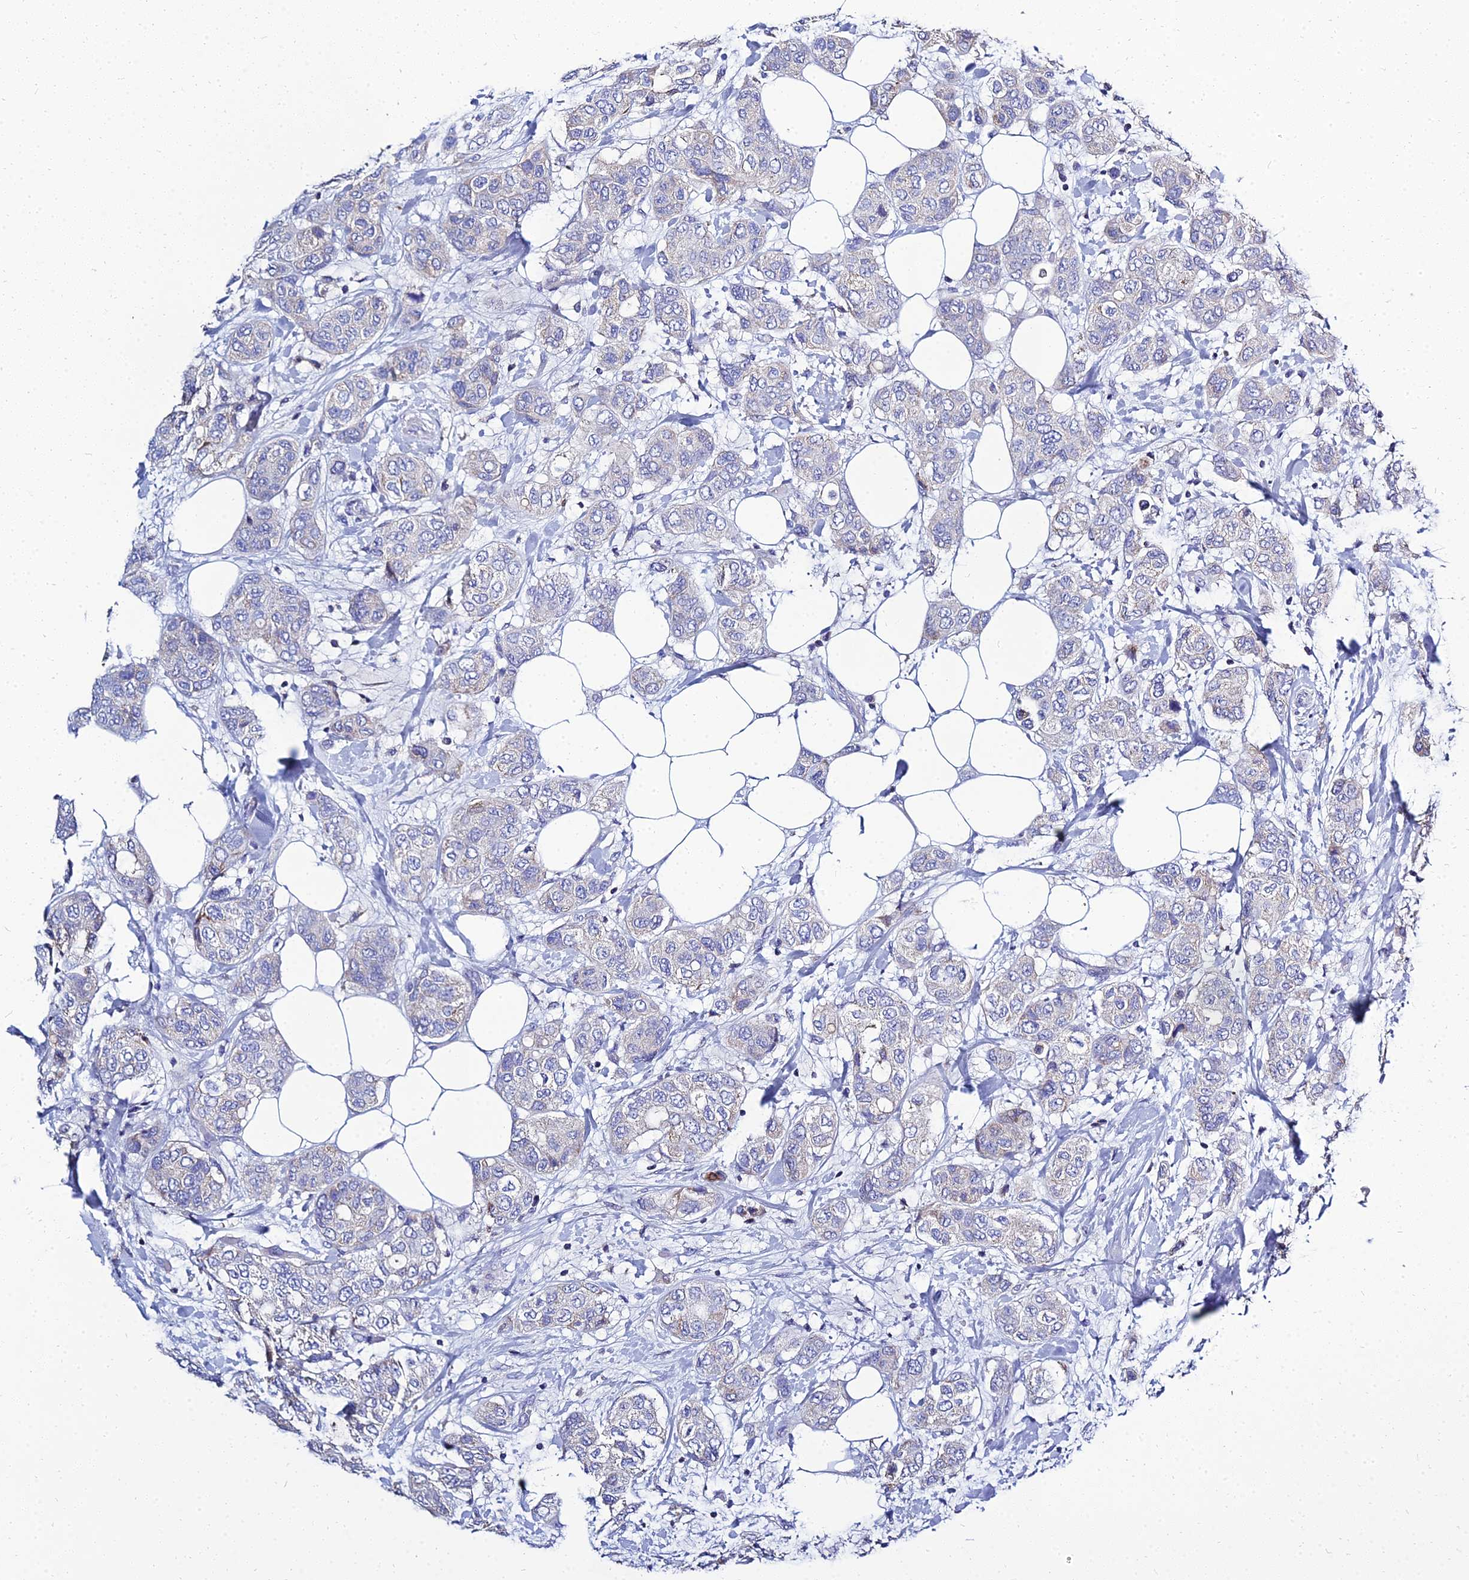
{"staining": {"intensity": "negative", "quantity": "none", "location": "none"}, "tissue": "breast cancer", "cell_type": "Tumor cells", "image_type": "cancer", "snomed": [{"axis": "morphology", "description": "Lobular carcinoma"}, {"axis": "topography", "description": "Breast"}], "caption": "Breast cancer (lobular carcinoma) was stained to show a protein in brown. There is no significant expression in tumor cells. (DAB immunohistochemistry (IHC) visualized using brightfield microscopy, high magnification).", "gene": "NPY", "patient": {"sex": "female", "age": 51}}